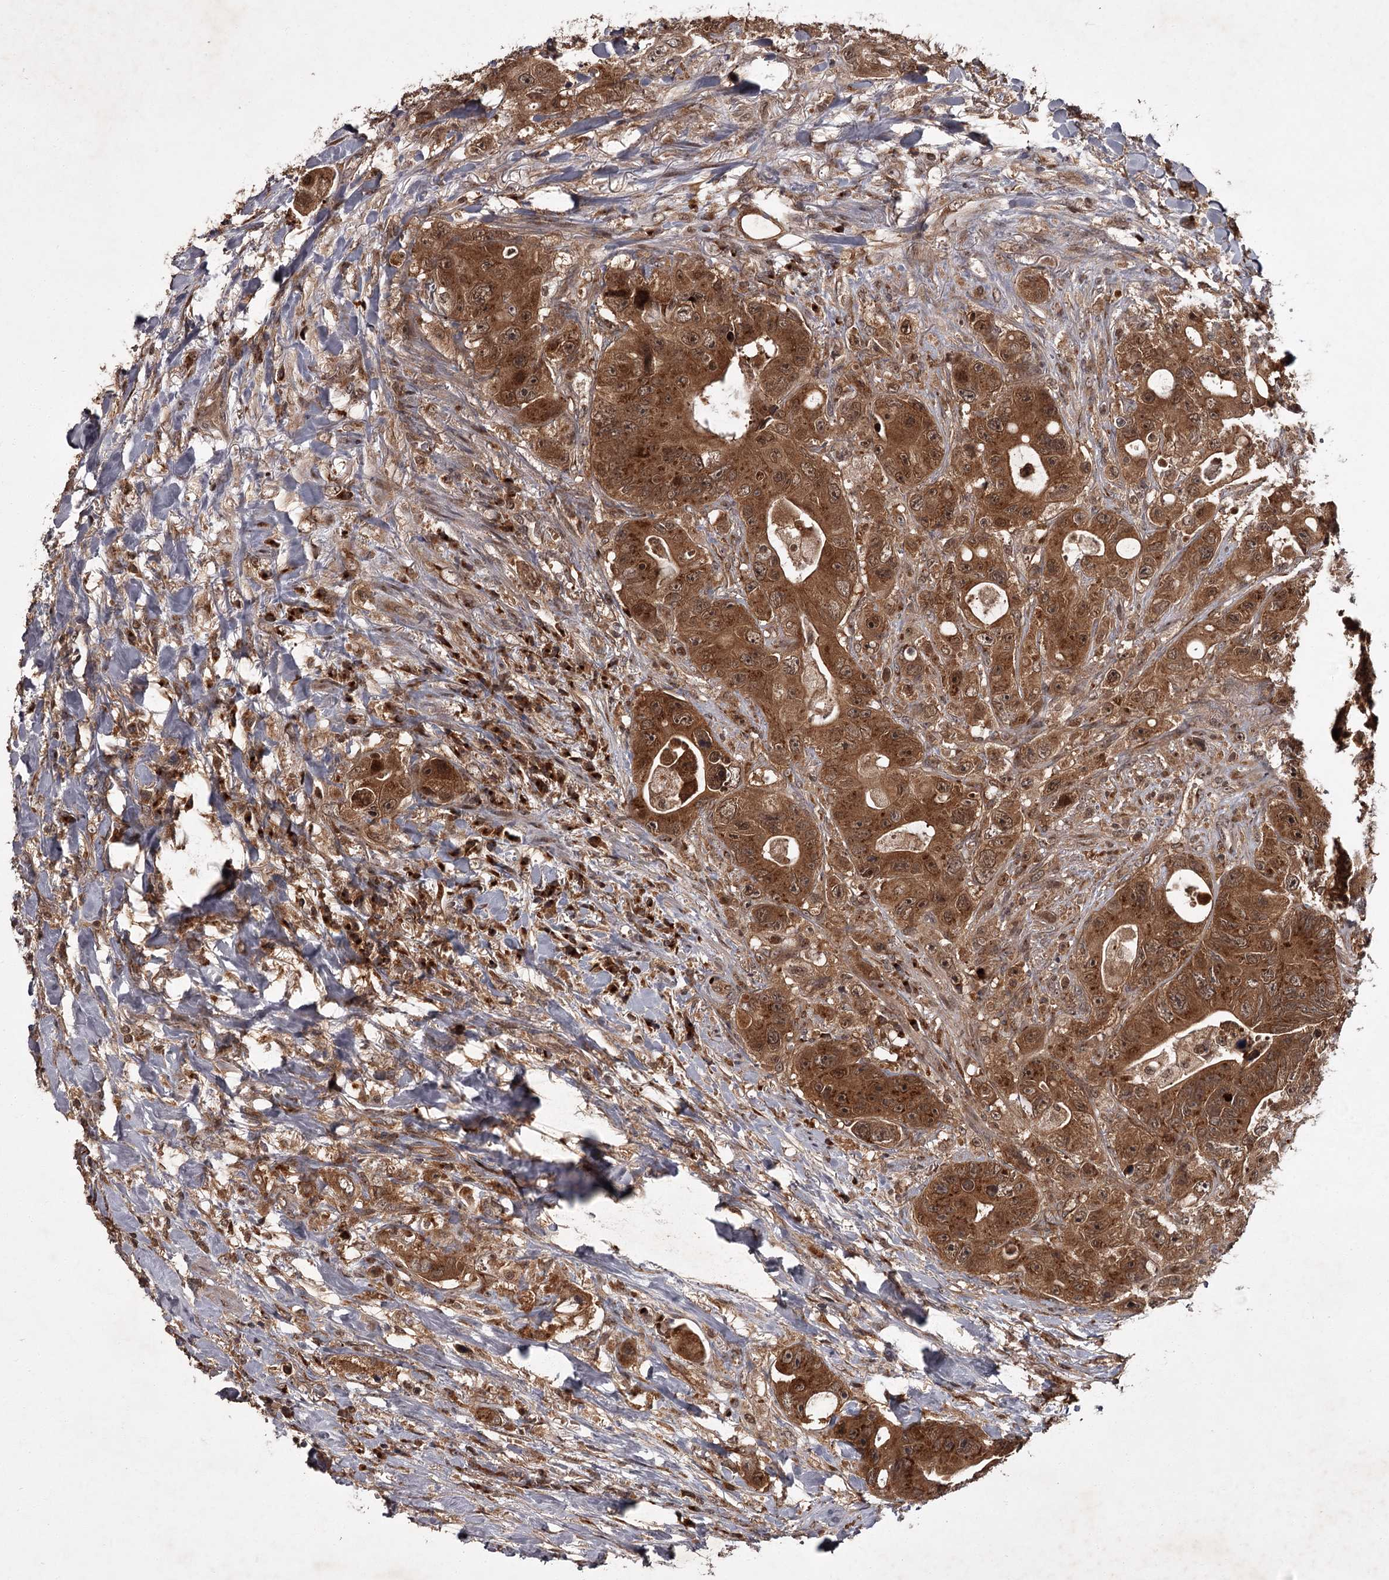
{"staining": {"intensity": "strong", "quantity": ">75%", "location": "cytoplasmic/membranous"}, "tissue": "colorectal cancer", "cell_type": "Tumor cells", "image_type": "cancer", "snomed": [{"axis": "morphology", "description": "Adenocarcinoma, NOS"}, {"axis": "topography", "description": "Colon"}], "caption": "Colorectal adenocarcinoma stained with DAB IHC shows high levels of strong cytoplasmic/membranous staining in about >75% of tumor cells.", "gene": "TBC1D23", "patient": {"sex": "female", "age": 46}}